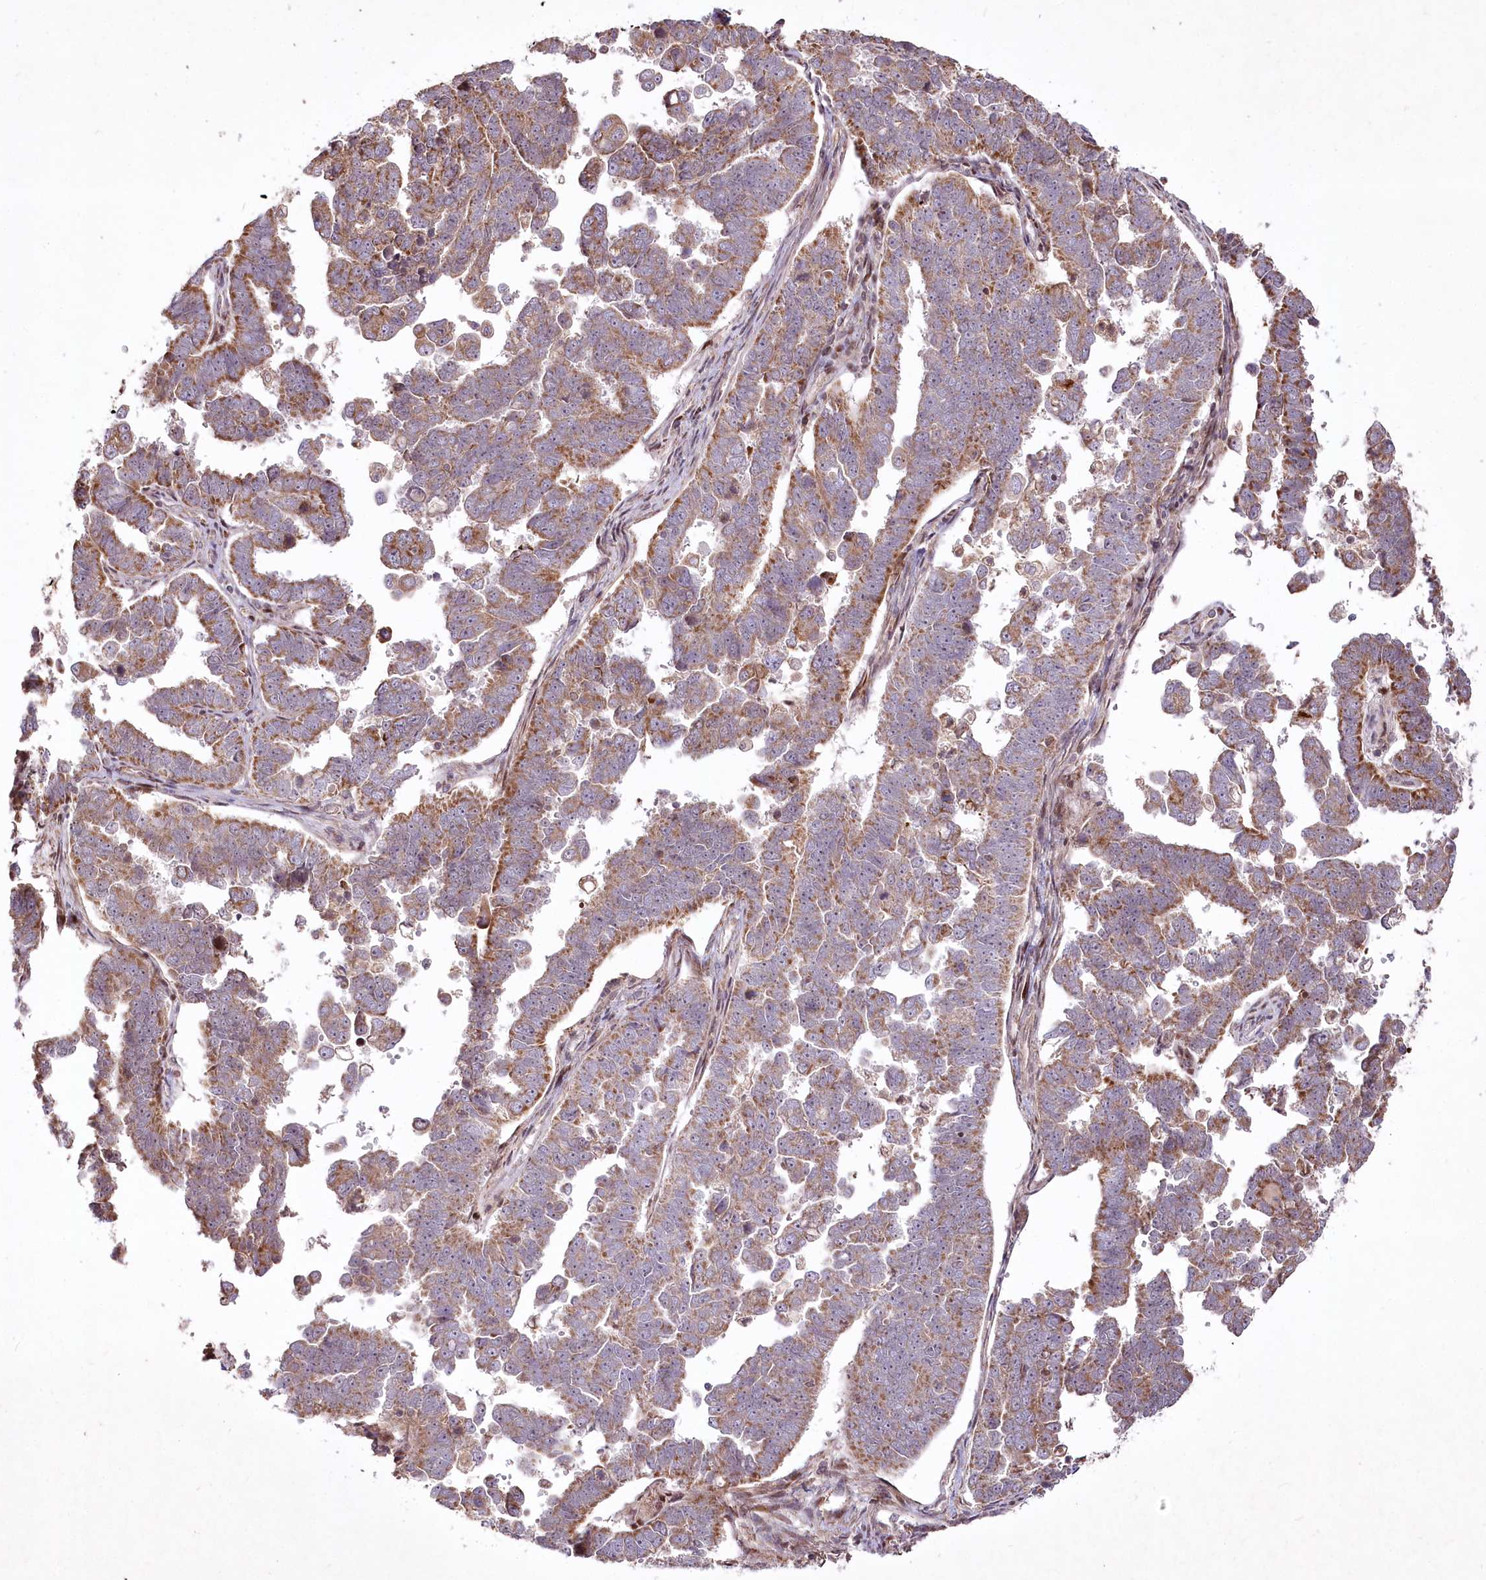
{"staining": {"intensity": "moderate", "quantity": ">75%", "location": "cytoplasmic/membranous"}, "tissue": "endometrial cancer", "cell_type": "Tumor cells", "image_type": "cancer", "snomed": [{"axis": "morphology", "description": "Adenocarcinoma, NOS"}, {"axis": "topography", "description": "Endometrium"}], "caption": "Protein staining of endometrial cancer tissue shows moderate cytoplasmic/membranous staining in approximately >75% of tumor cells.", "gene": "PSTK", "patient": {"sex": "female", "age": 75}}